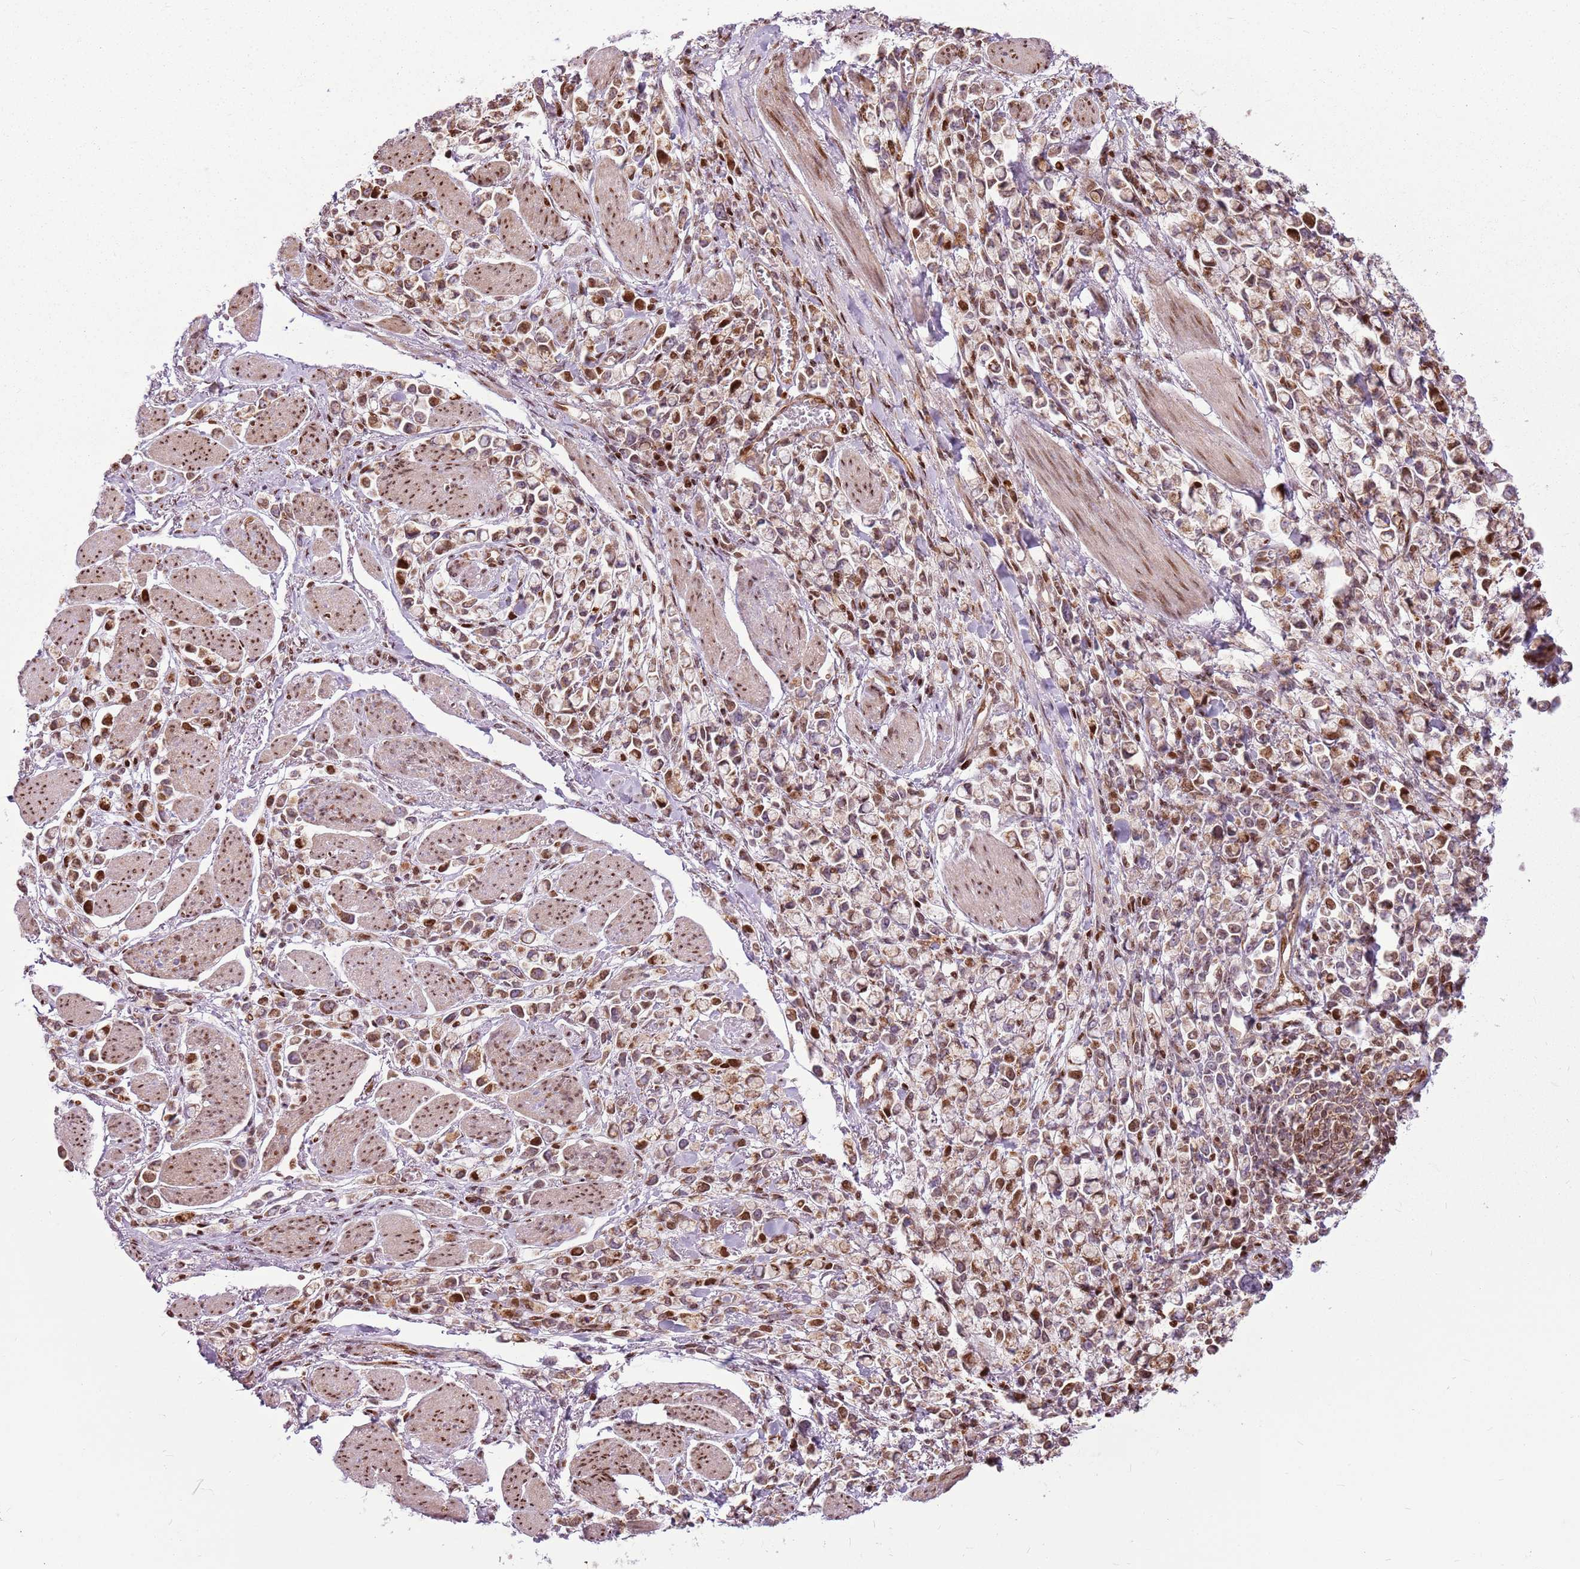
{"staining": {"intensity": "moderate", "quantity": ">75%", "location": "cytoplasmic/membranous,nuclear"}, "tissue": "stomach cancer", "cell_type": "Tumor cells", "image_type": "cancer", "snomed": [{"axis": "morphology", "description": "Adenocarcinoma, NOS"}, {"axis": "topography", "description": "Stomach"}], "caption": "Immunohistochemistry (IHC) of adenocarcinoma (stomach) shows medium levels of moderate cytoplasmic/membranous and nuclear positivity in approximately >75% of tumor cells. (Brightfield microscopy of DAB IHC at high magnification).", "gene": "PCTP", "patient": {"sex": "female", "age": 81}}